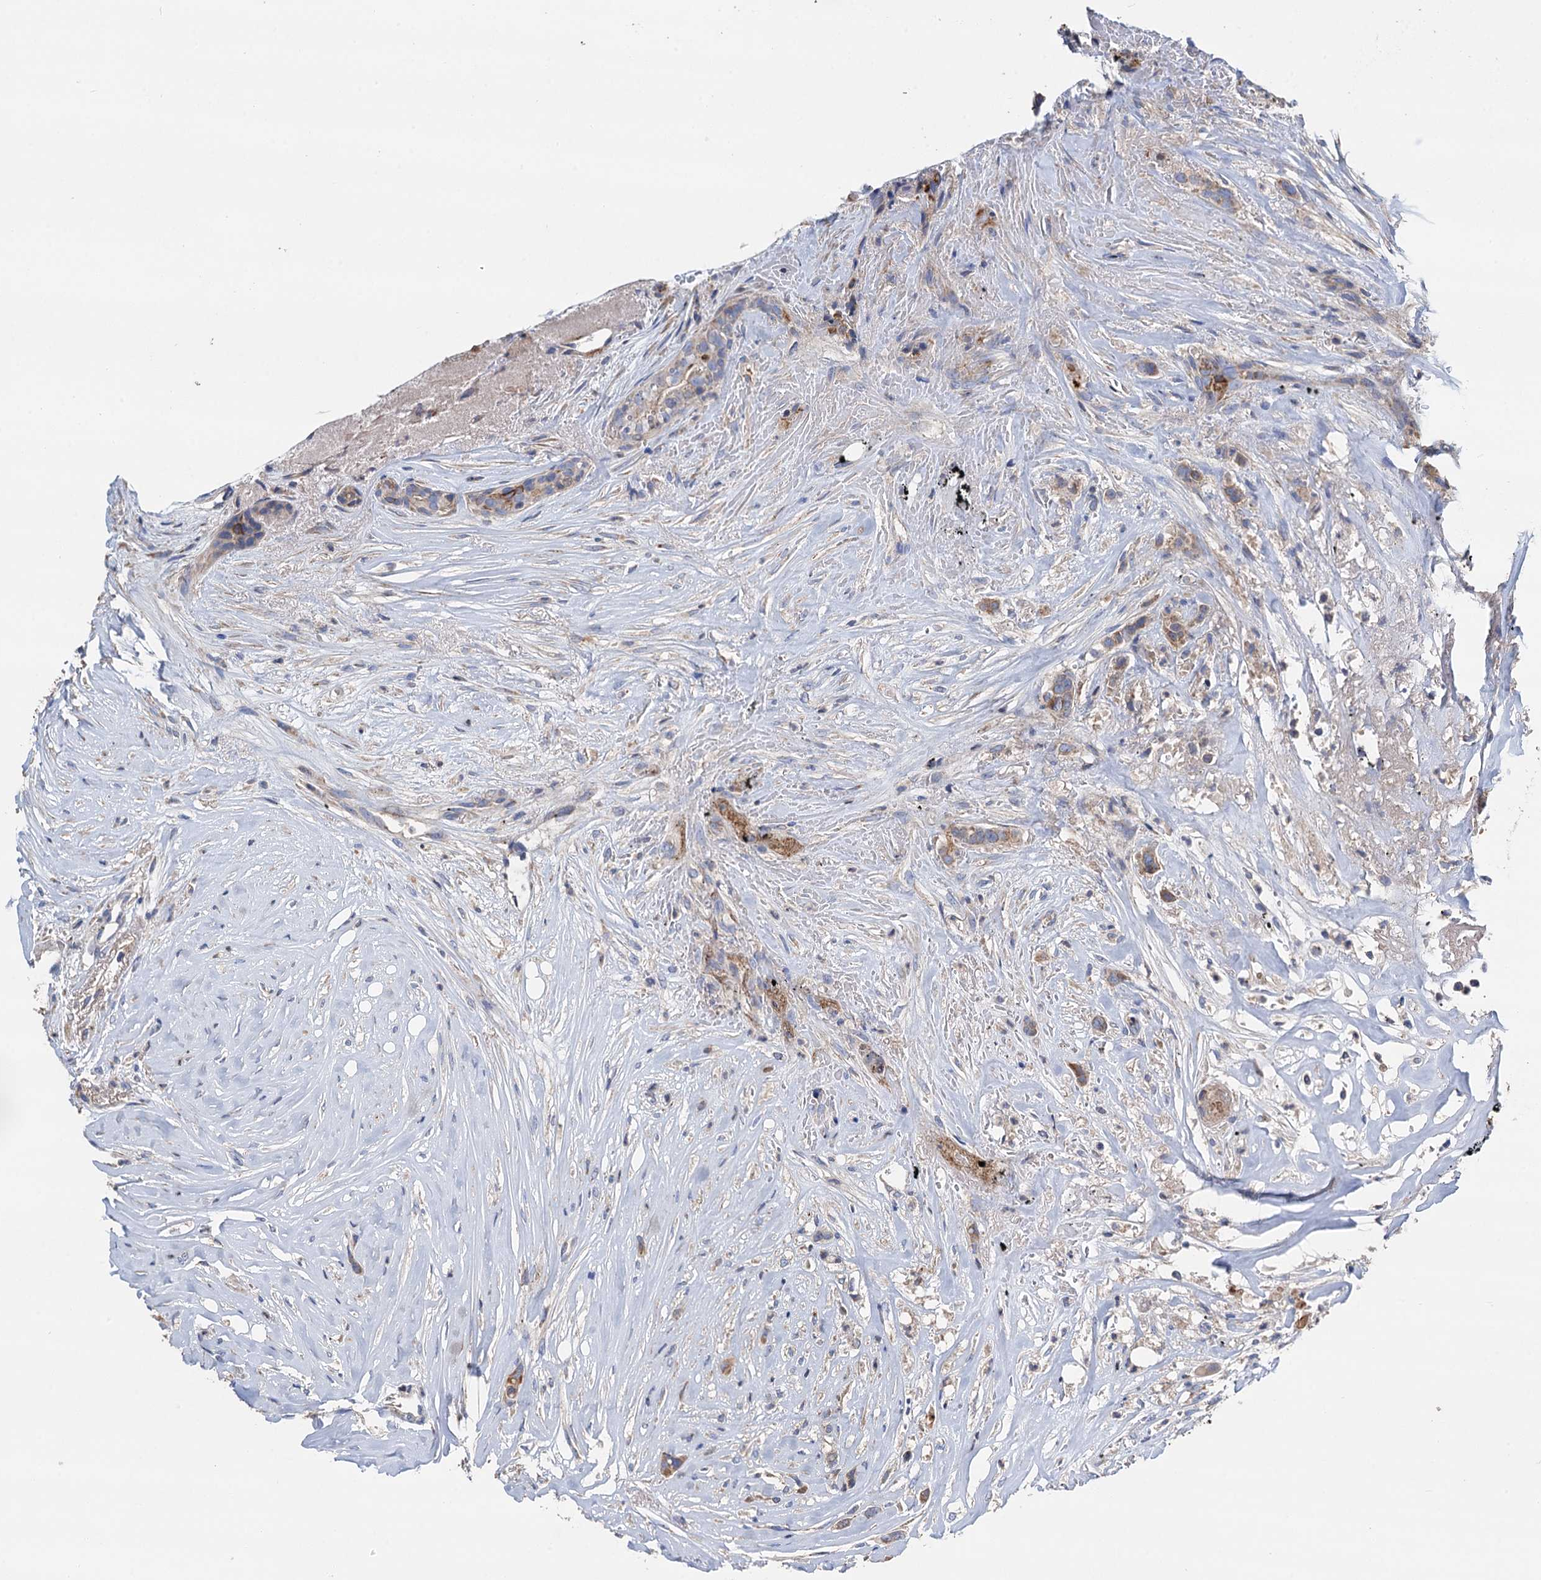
{"staining": {"intensity": "moderate", "quantity": "<25%", "location": "cytoplasmic/membranous"}, "tissue": "breast cancer", "cell_type": "Tumor cells", "image_type": "cancer", "snomed": [{"axis": "morphology", "description": "Lobular carcinoma"}, {"axis": "topography", "description": "Breast"}], "caption": "There is low levels of moderate cytoplasmic/membranous staining in tumor cells of breast cancer (lobular carcinoma), as demonstrated by immunohistochemical staining (brown color).", "gene": "DGLUCY", "patient": {"sex": "female", "age": 51}}